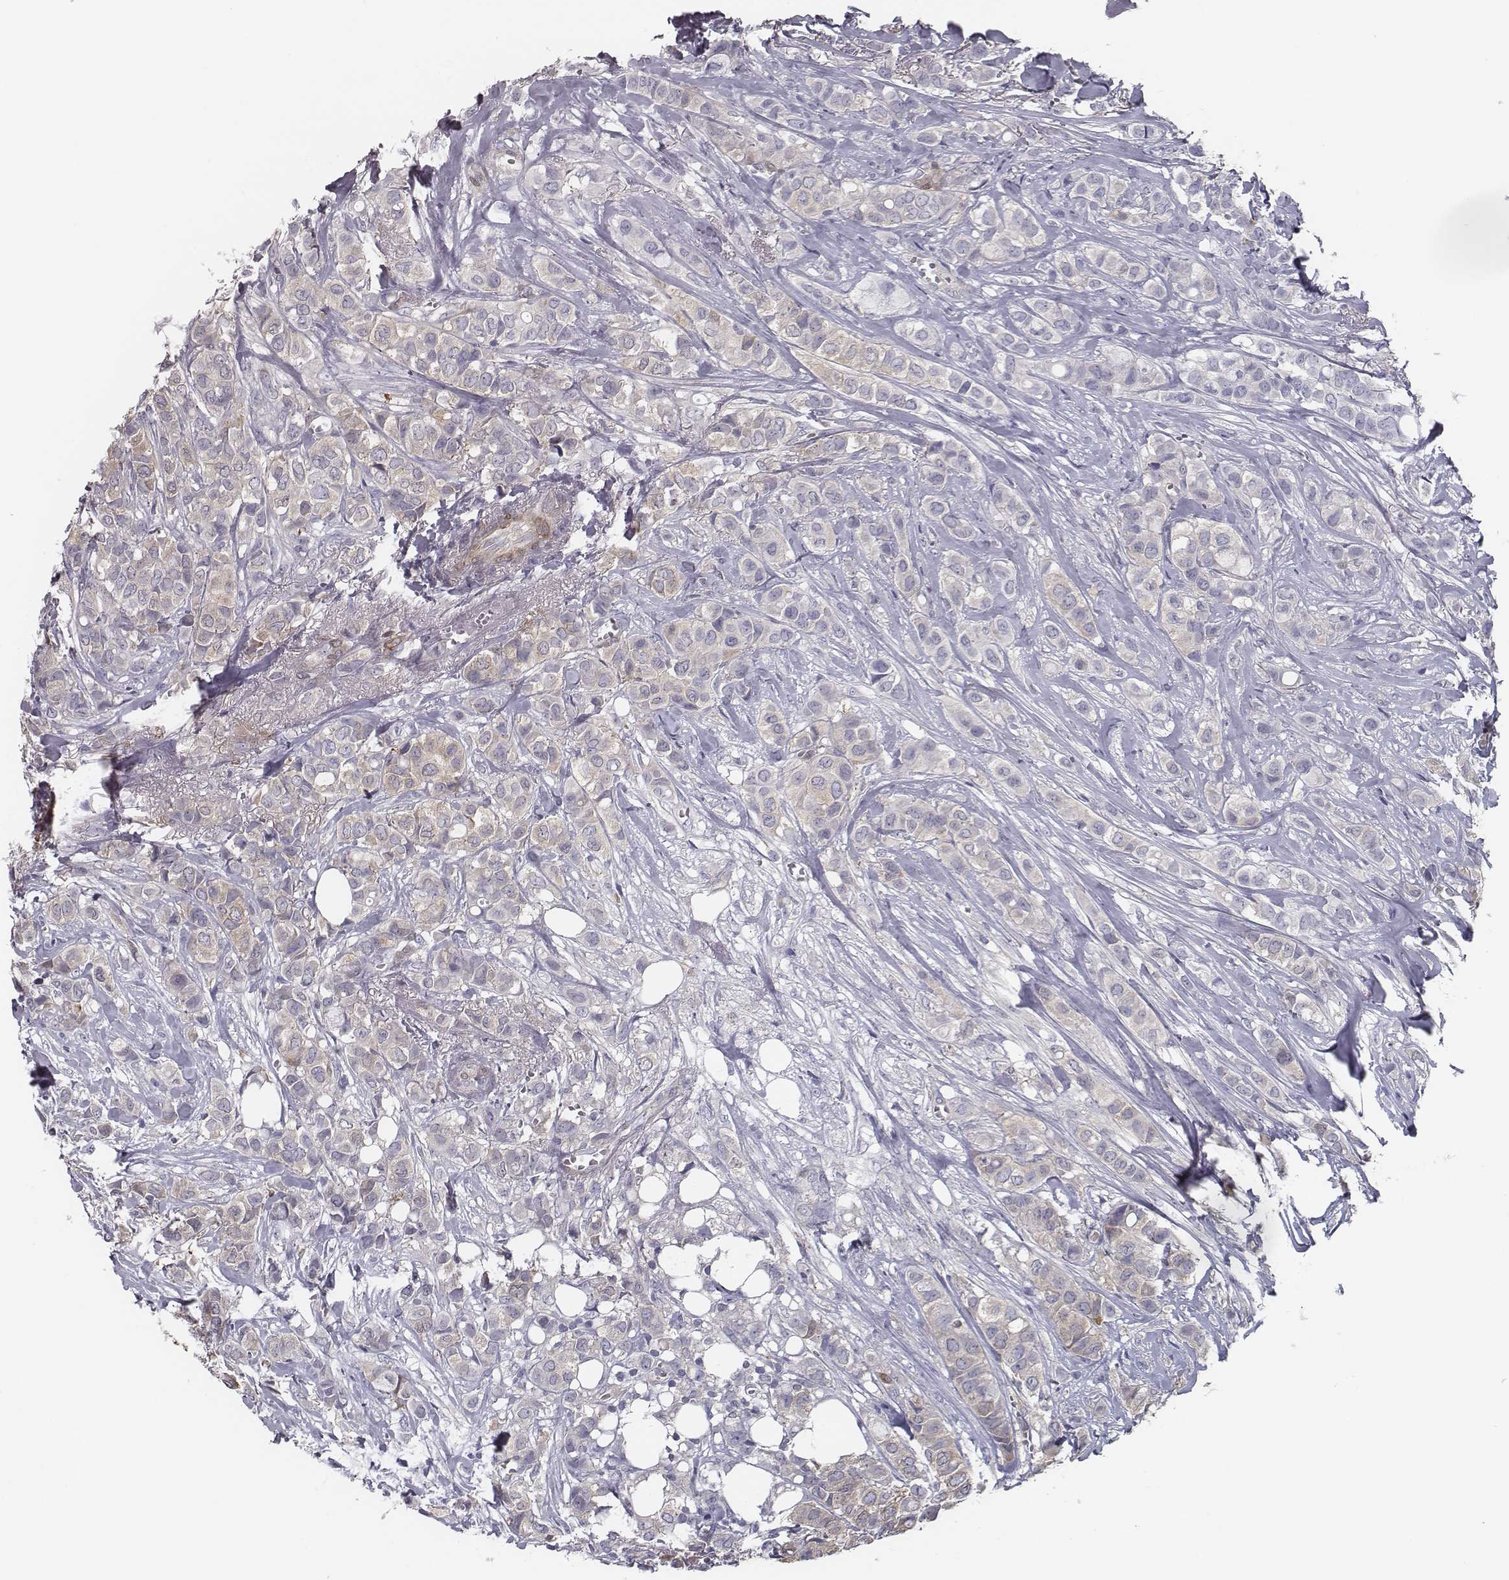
{"staining": {"intensity": "negative", "quantity": "none", "location": "none"}, "tissue": "breast cancer", "cell_type": "Tumor cells", "image_type": "cancer", "snomed": [{"axis": "morphology", "description": "Duct carcinoma"}, {"axis": "topography", "description": "Breast"}], "caption": "This photomicrograph is of breast cancer (intraductal carcinoma) stained with IHC to label a protein in brown with the nuclei are counter-stained blue. There is no expression in tumor cells.", "gene": "ISYNA1", "patient": {"sex": "female", "age": 85}}